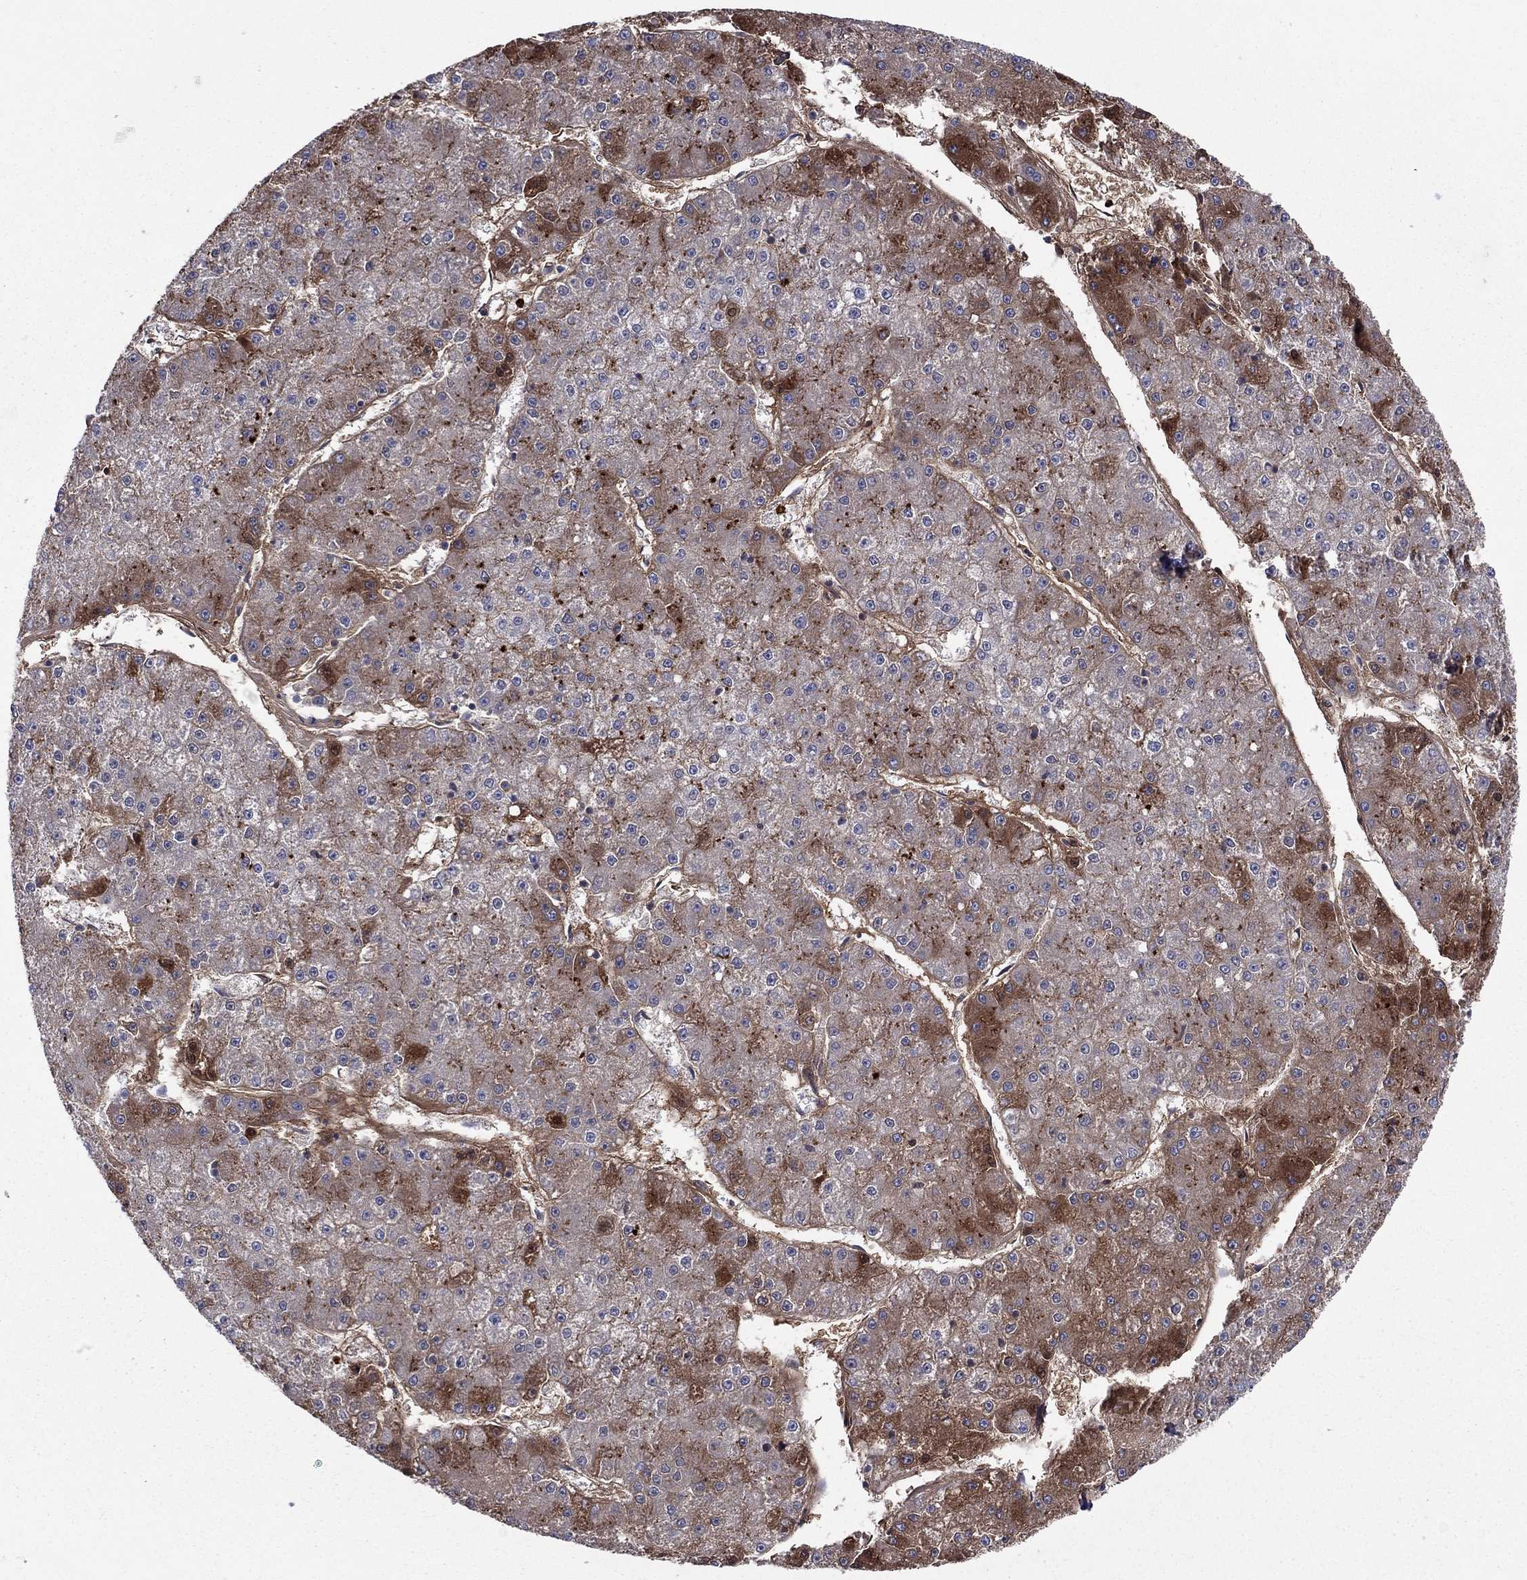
{"staining": {"intensity": "moderate", "quantity": "25%-75%", "location": "cytoplasmic/membranous"}, "tissue": "liver cancer", "cell_type": "Tumor cells", "image_type": "cancer", "snomed": [{"axis": "morphology", "description": "Carcinoma, Hepatocellular, NOS"}, {"axis": "topography", "description": "Liver"}], "caption": "Tumor cells exhibit medium levels of moderate cytoplasmic/membranous positivity in about 25%-75% of cells in human liver cancer (hepatocellular carcinoma).", "gene": "HPX", "patient": {"sex": "male", "age": 73}}